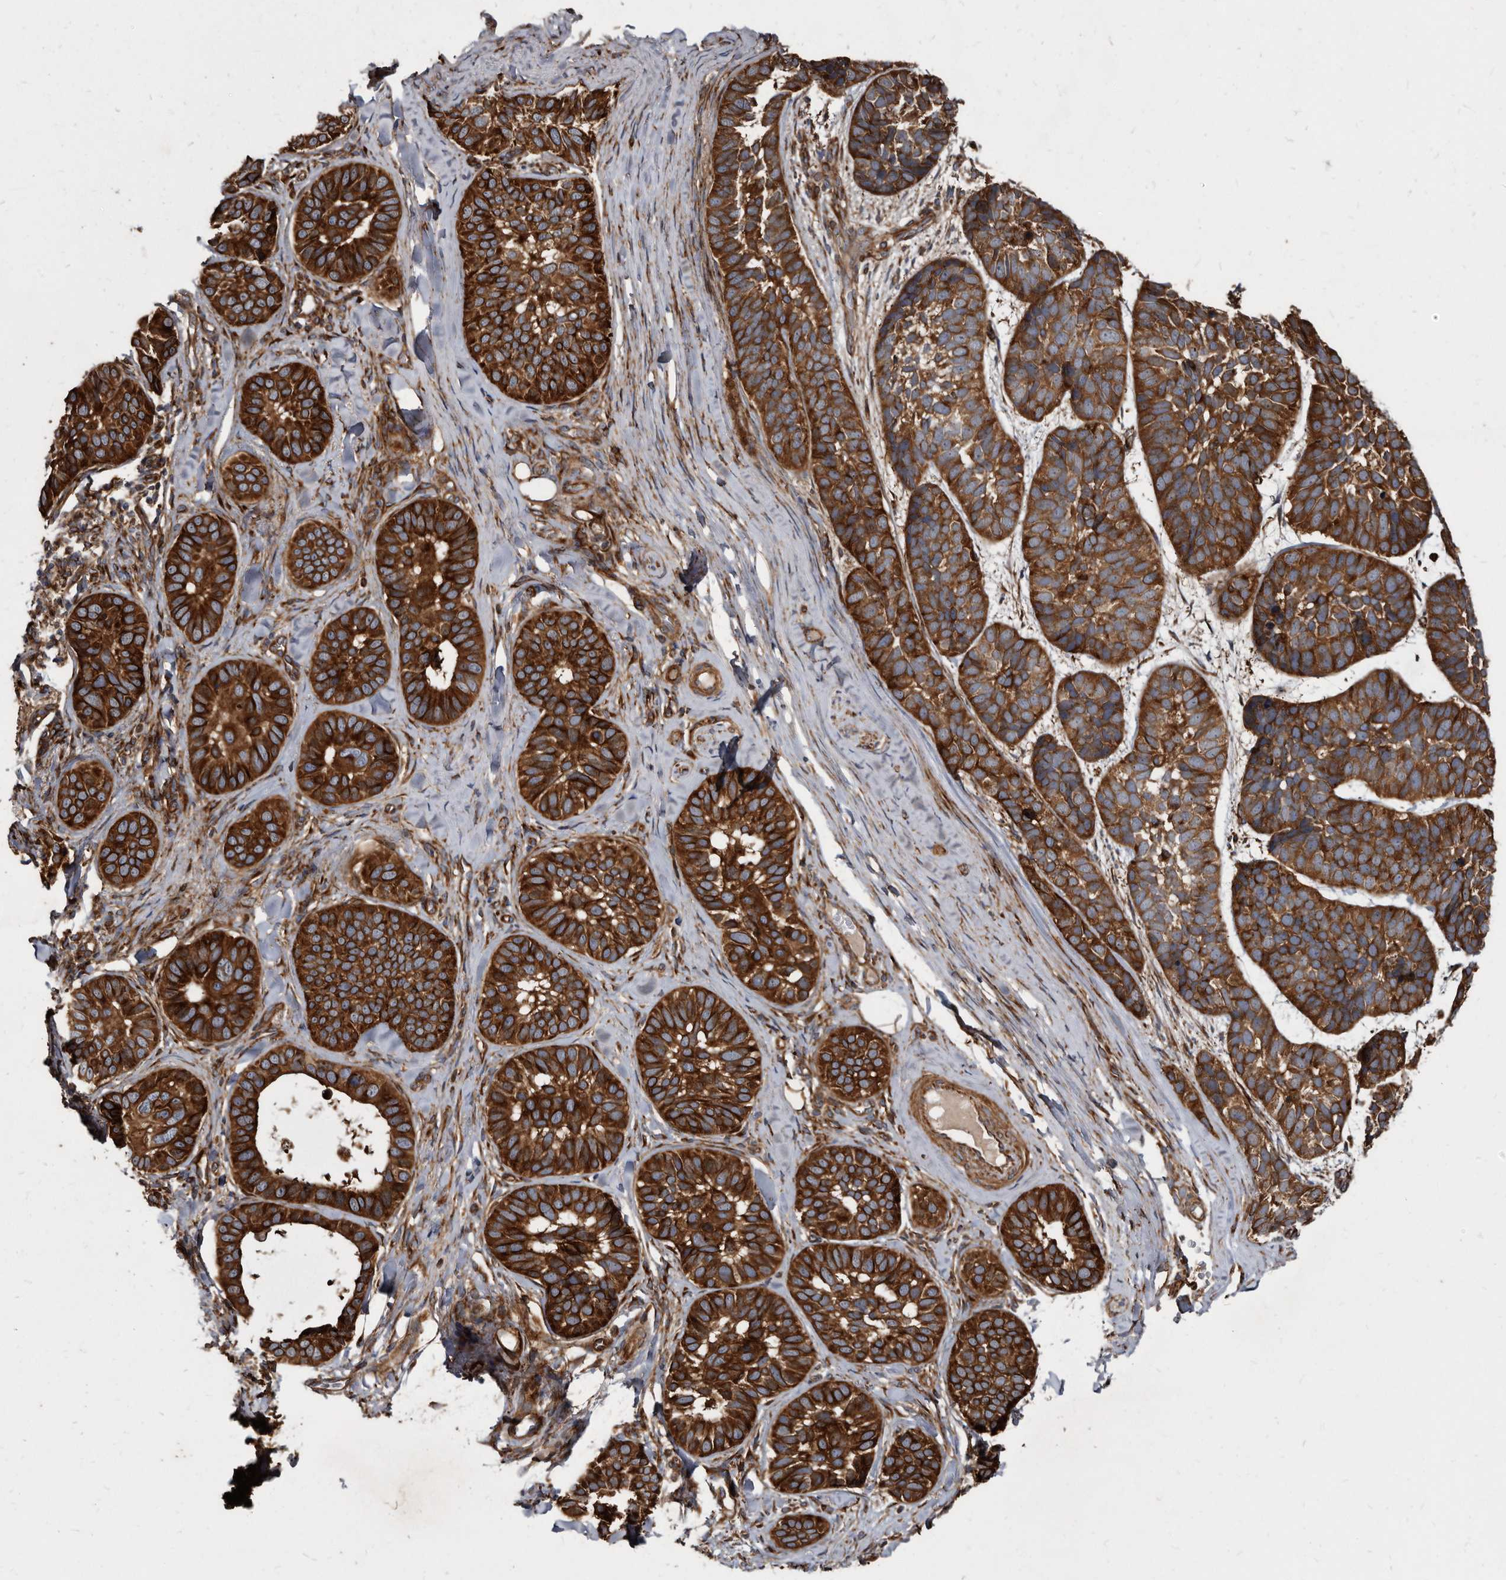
{"staining": {"intensity": "strong", "quantity": ">75%", "location": "cytoplasmic/membranous"}, "tissue": "skin cancer", "cell_type": "Tumor cells", "image_type": "cancer", "snomed": [{"axis": "morphology", "description": "Basal cell carcinoma"}, {"axis": "topography", "description": "Skin"}], "caption": "Protein expression analysis of human skin cancer (basal cell carcinoma) reveals strong cytoplasmic/membranous positivity in about >75% of tumor cells.", "gene": "KCTD20", "patient": {"sex": "male", "age": 62}}